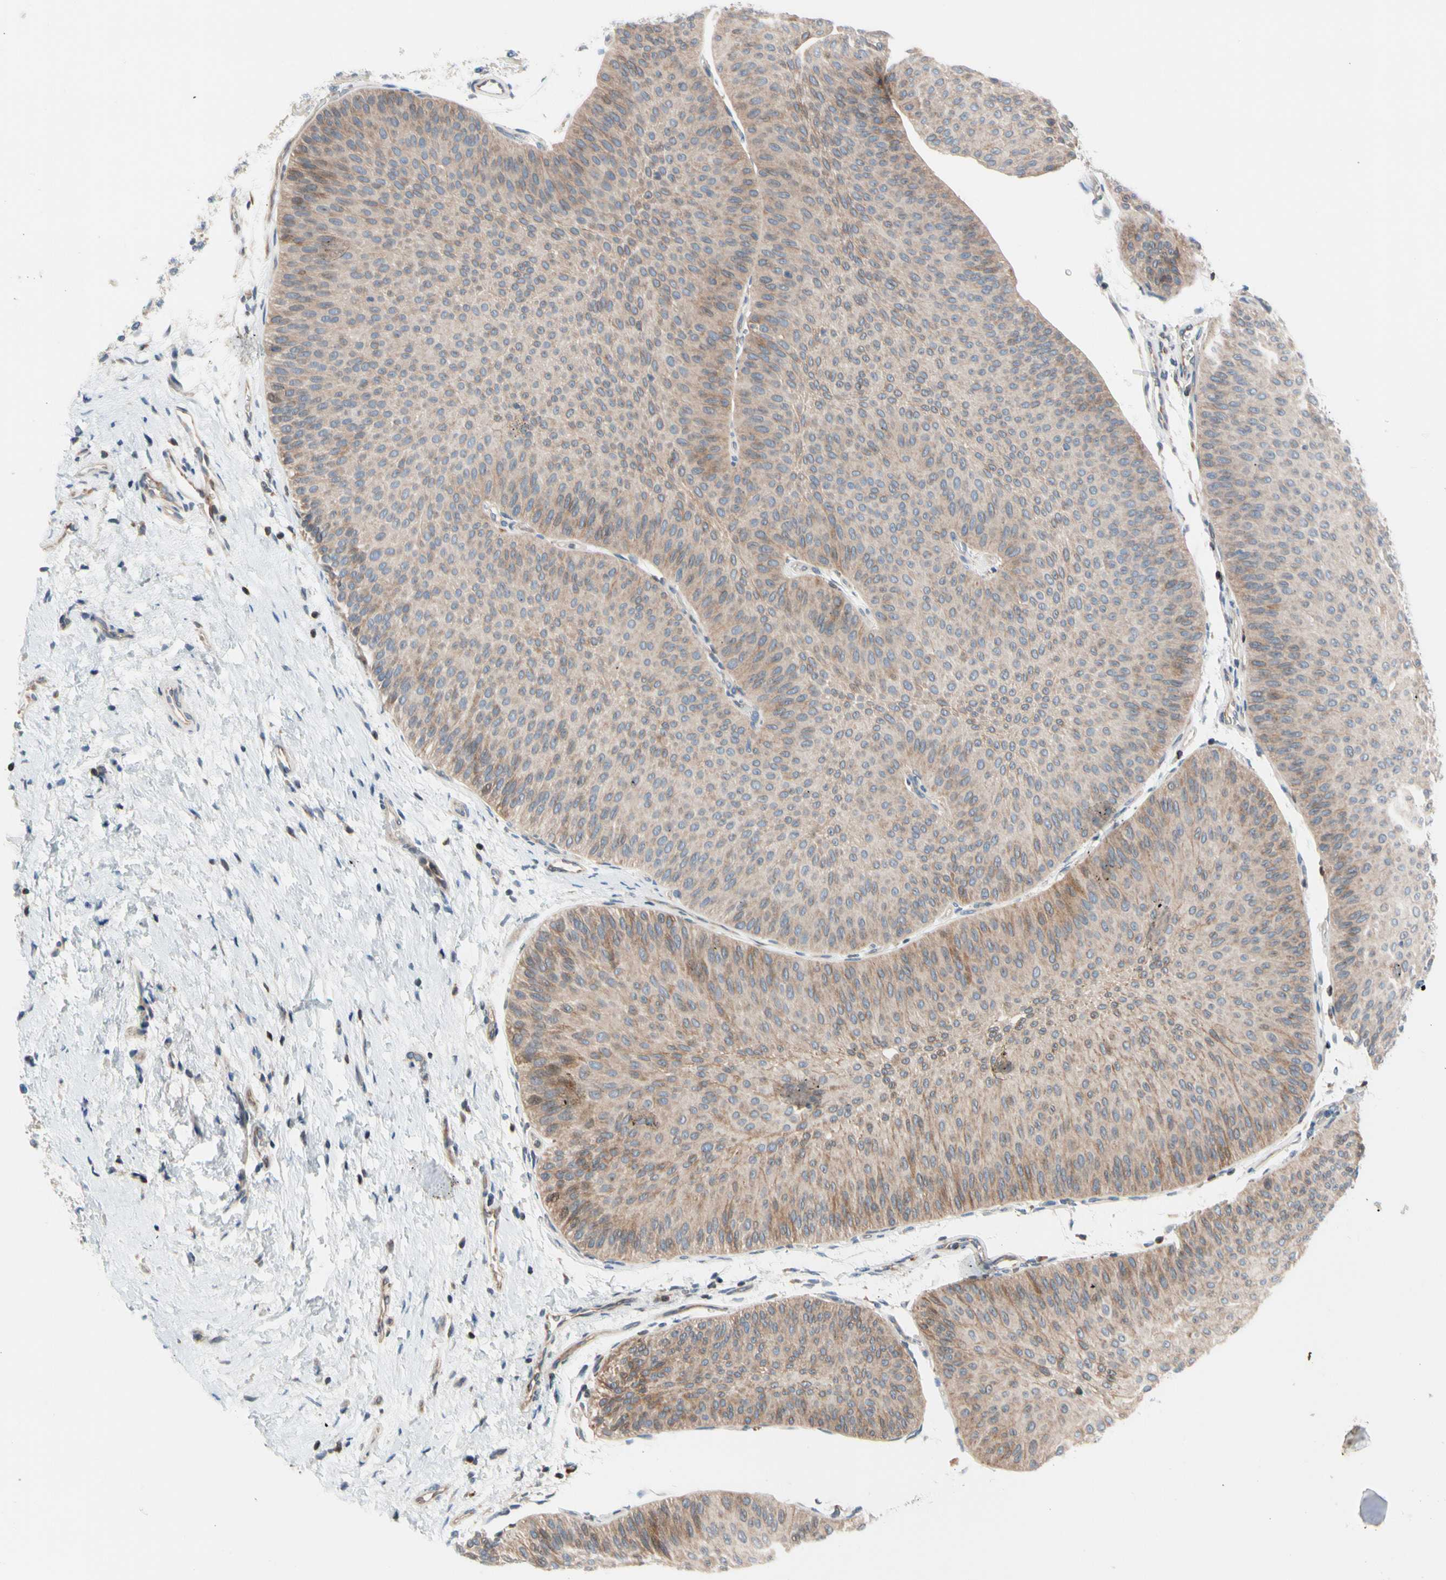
{"staining": {"intensity": "weak", "quantity": ">75%", "location": "cytoplasmic/membranous"}, "tissue": "urothelial cancer", "cell_type": "Tumor cells", "image_type": "cancer", "snomed": [{"axis": "morphology", "description": "Urothelial carcinoma, Low grade"}, {"axis": "topography", "description": "Urinary bladder"}], "caption": "Protein staining shows weak cytoplasmic/membranous staining in approximately >75% of tumor cells in urothelial cancer.", "gene": "MAP3K3", "patient": {"sex": "female", "age": 60}}